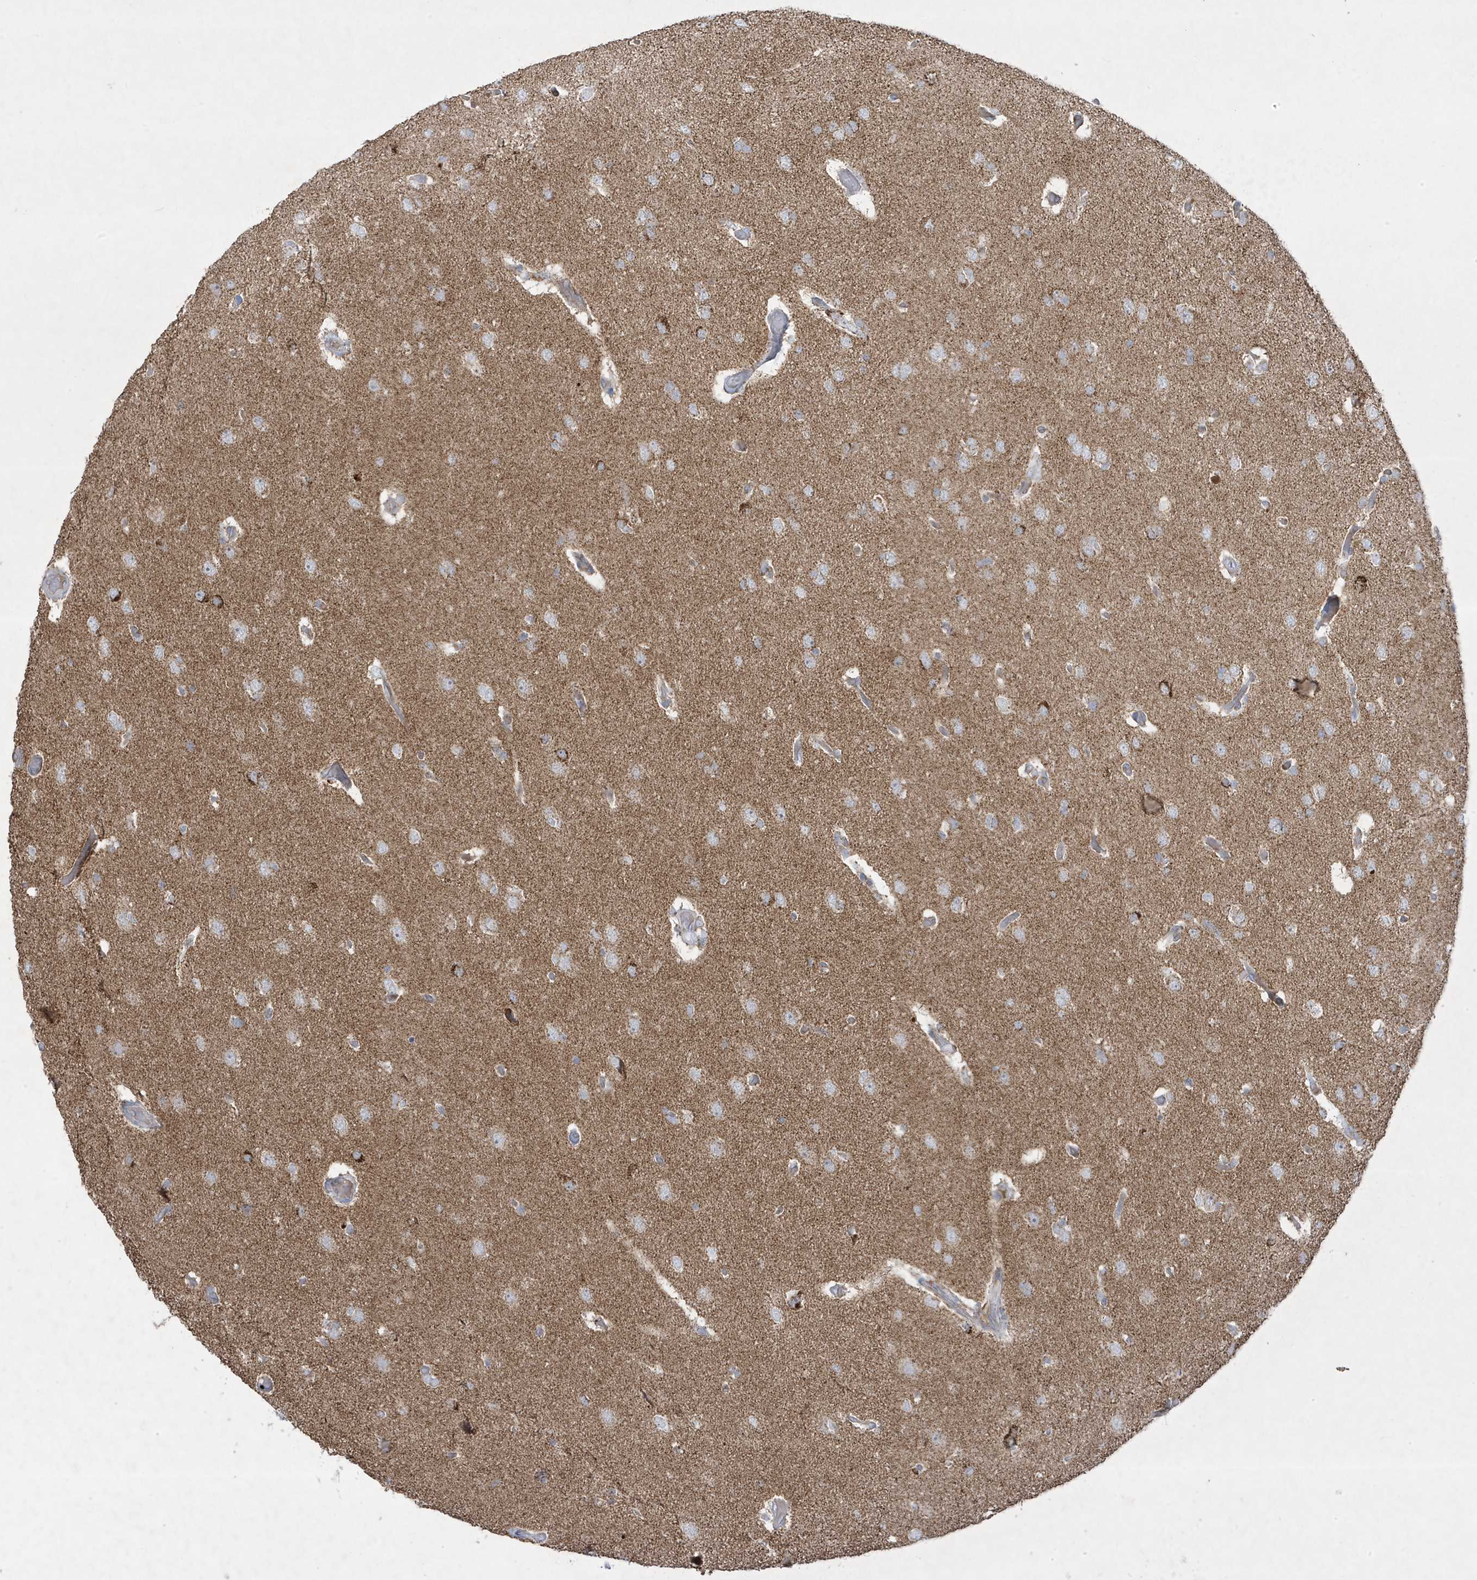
{"staining": {"intensity": "weak", "quantity": "<25%", "location": "cytoplasmic/membranous"}, "tissue": "glioma", "cell_type": "Tumor cells", "image_type": "cancer", "snomed": [{"axis": "morphology", "description": "Glioma, malignant, High grade"}, {"axis": "topography", "description": "Brain"}], "caption": "Human high-grade glioma (malignant) stained for a protein using immunohistochemistry (IHC) exhibits no positivity in tumor cells.", "gene": "ADAMTSL3", "patient": {"sex": "female", "age": 59}}